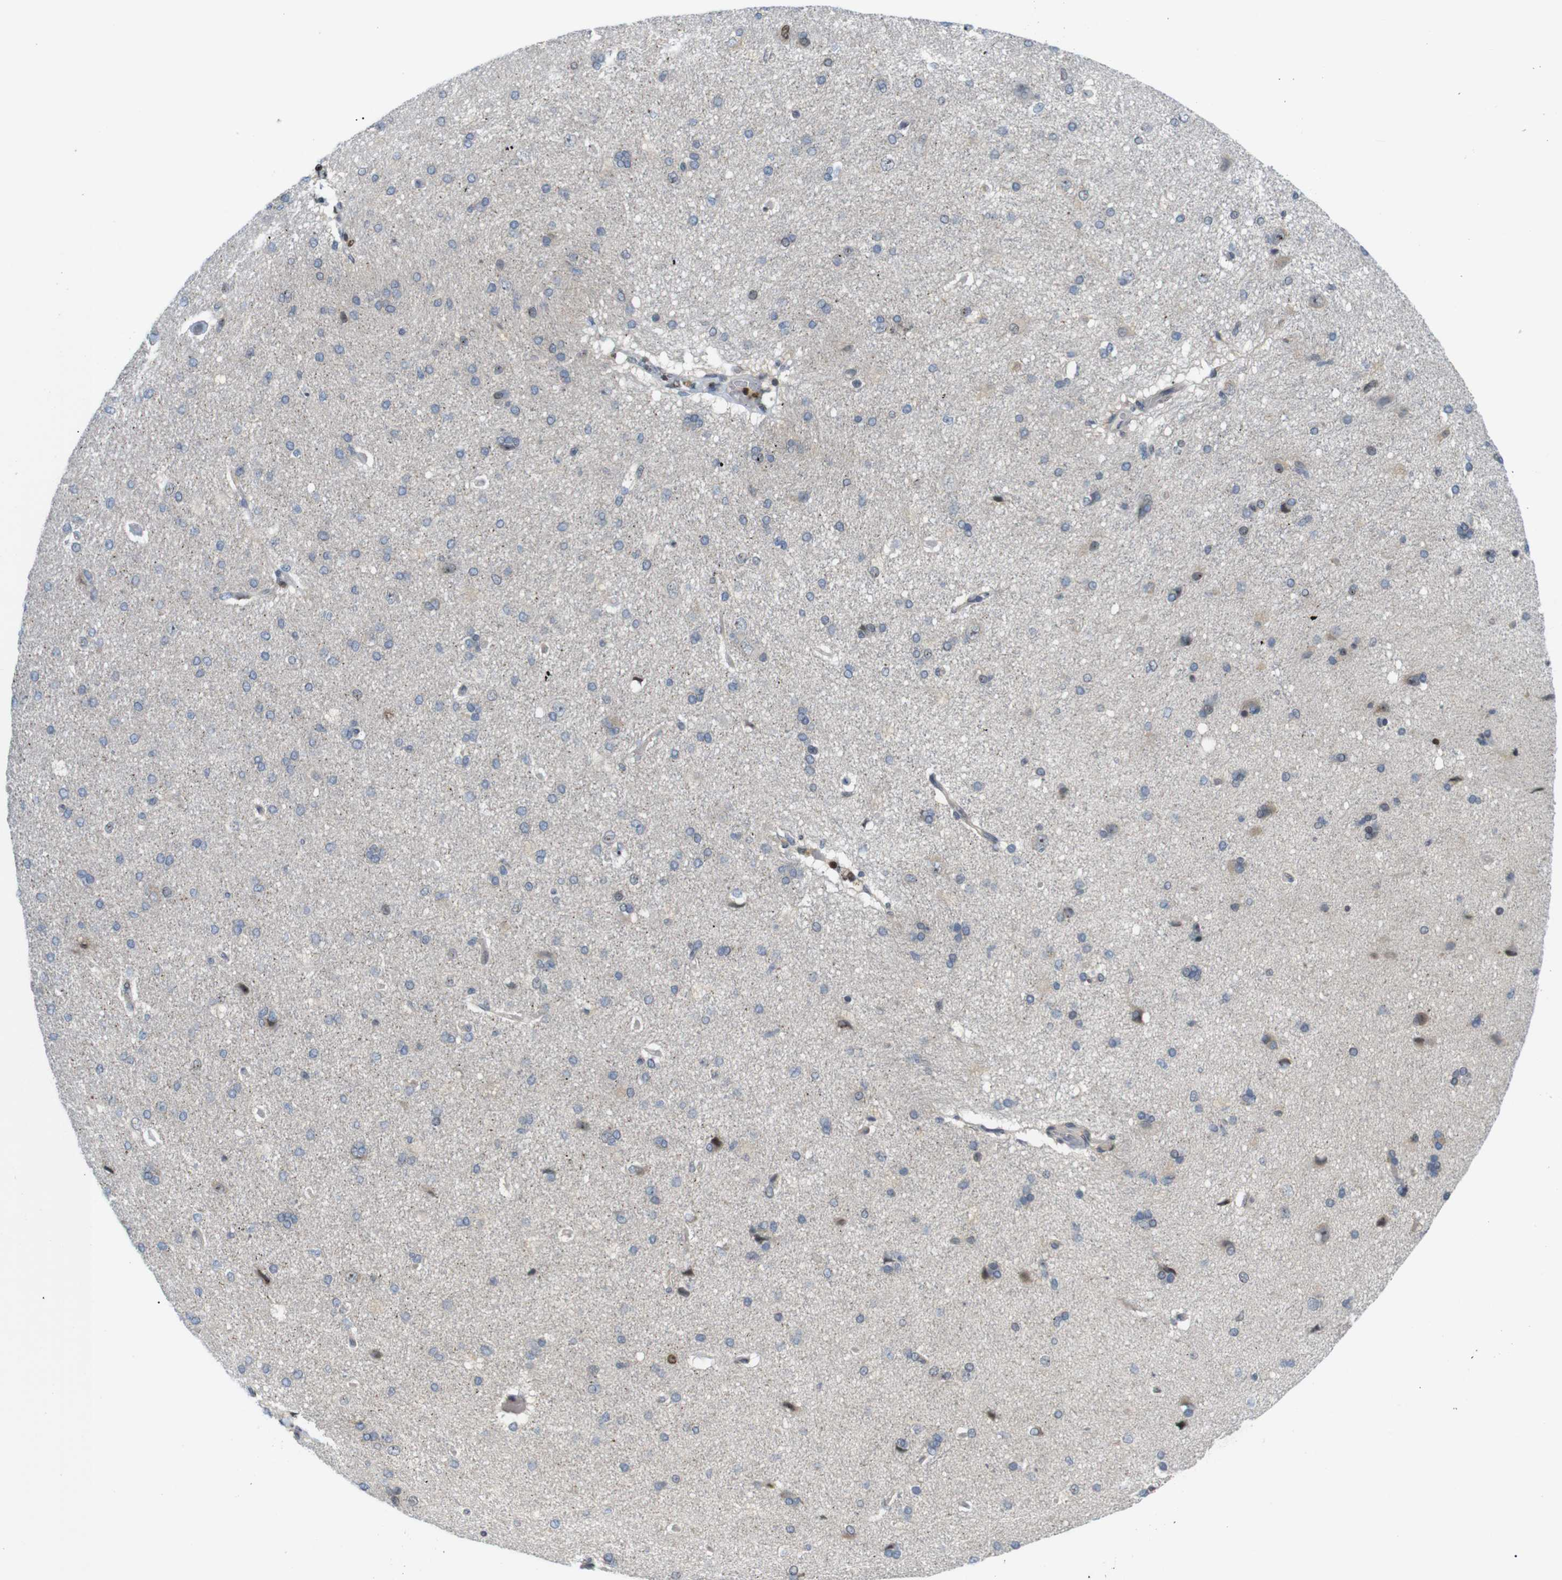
{"staining": {"intensity": "weak", "quantity": "25%-75%", "location": "nuclear"}, "tissue": "cerebral cortex", "cell_type": "Endothelial cells", "image_type": "normal", "snomed": [{"axis": "morphology", "description": "Normal tissue, NOS"}, {"axis": "topography", "description": "Cerebral cortex"}], "caption": "A brown stain highlights weak nuclear expression of a protein in endothelial cells of normal human cerebral cortex. (DAB = brown stain, brightfield microscopy at high magnification).", "gene": "MBD1", "patient": {"sex": "male", "age": 62}}